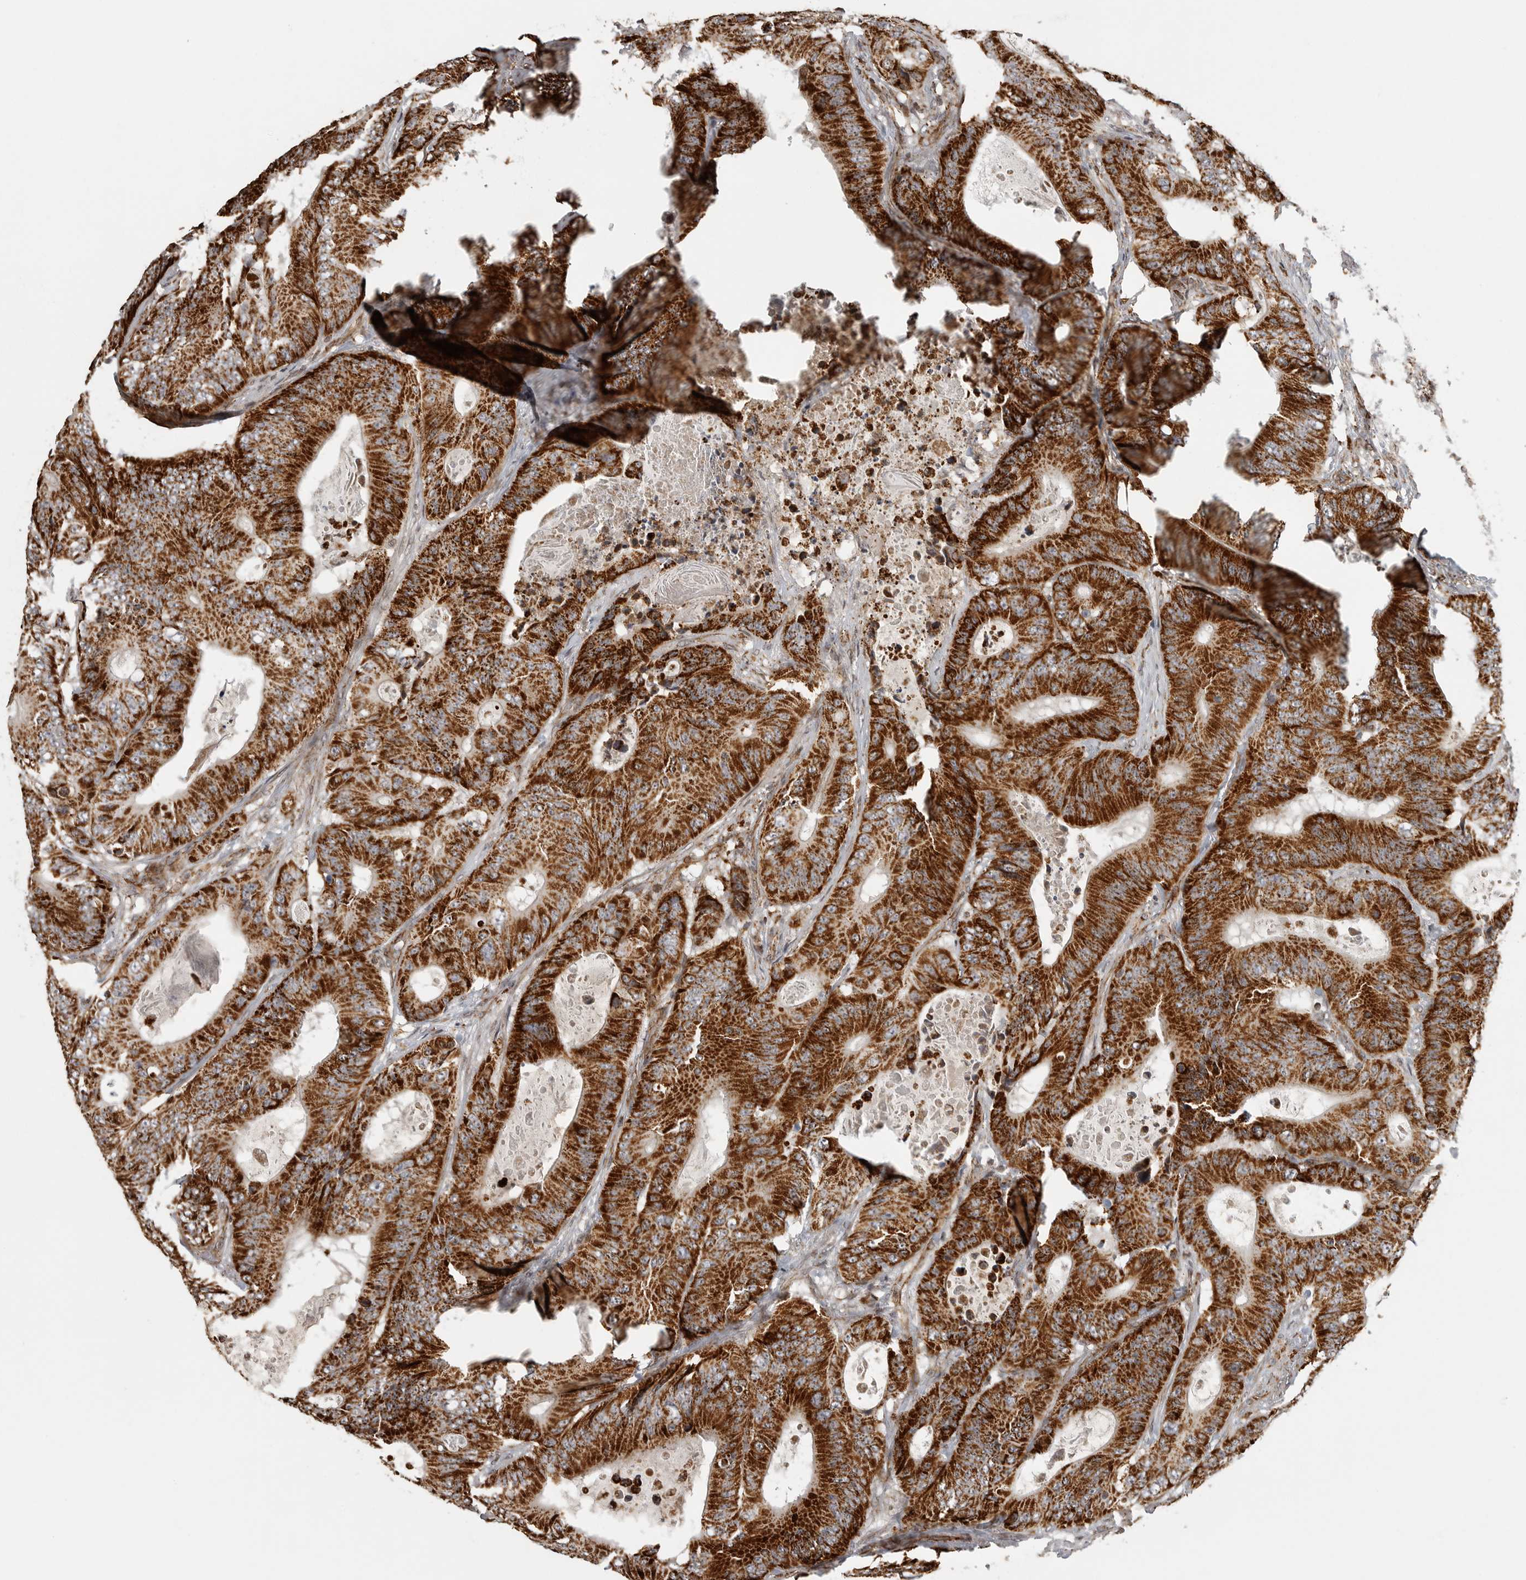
{"staining": {"intensity": "strong", "quantity": ">75%", "location": "cytoplasmic/membranous"}, "tissue": "colorectal cancer", "cell_type": "Tumor cells", "image_type": "cancer", "snomed": [{"axis": "morphology", "description": "Adenocarcinoma, NOS"}, {"axis": "topography", "description": "Colon"}], "caption": "A histopathology image of colorectal cancer (adenocarcinoma) stained for a protein demonstrates strong cytoplasmic/membranous brown staining in tumor cells.", "gene": "NARS2", "patient": {"sex": "male", "age": 83}}